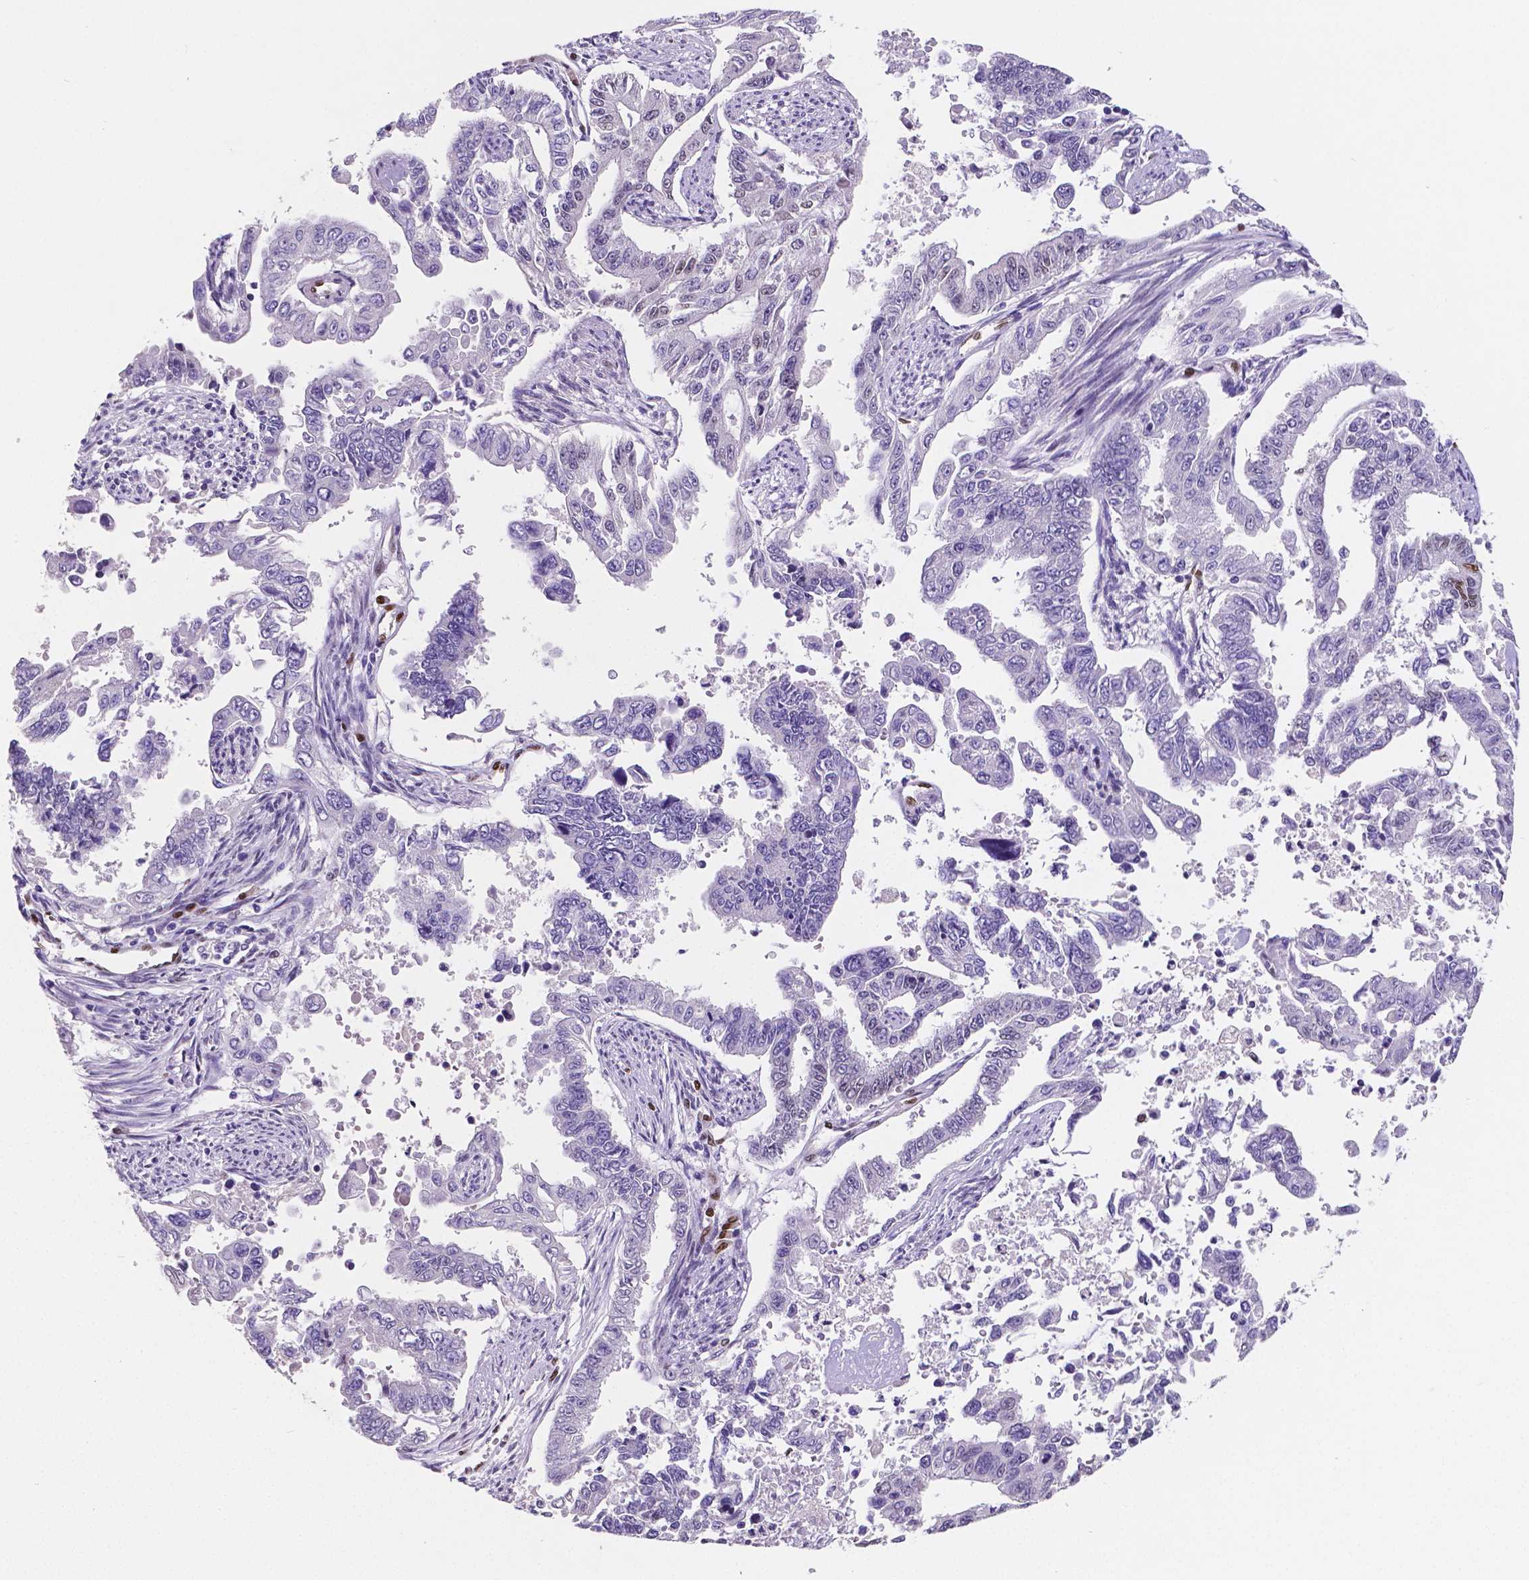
{"staining": {"intensity": "negative", "quantity": "none", "location": "none"}, "tissue": "endometrial cancer", "cell_type": "Tumor cells", "image_type": "cancer", "snomed": [{"axis": "morphology", "description": "Adenocarcinoma, NOS"}, {"axis": "topography", "description": "Uterus"}], "caption": "Tumor cells are negative for protein expression in human endometrial adenocarcinoma.", "gene": "MEF2C", "patient": {"sex": "female", "age": 59}}